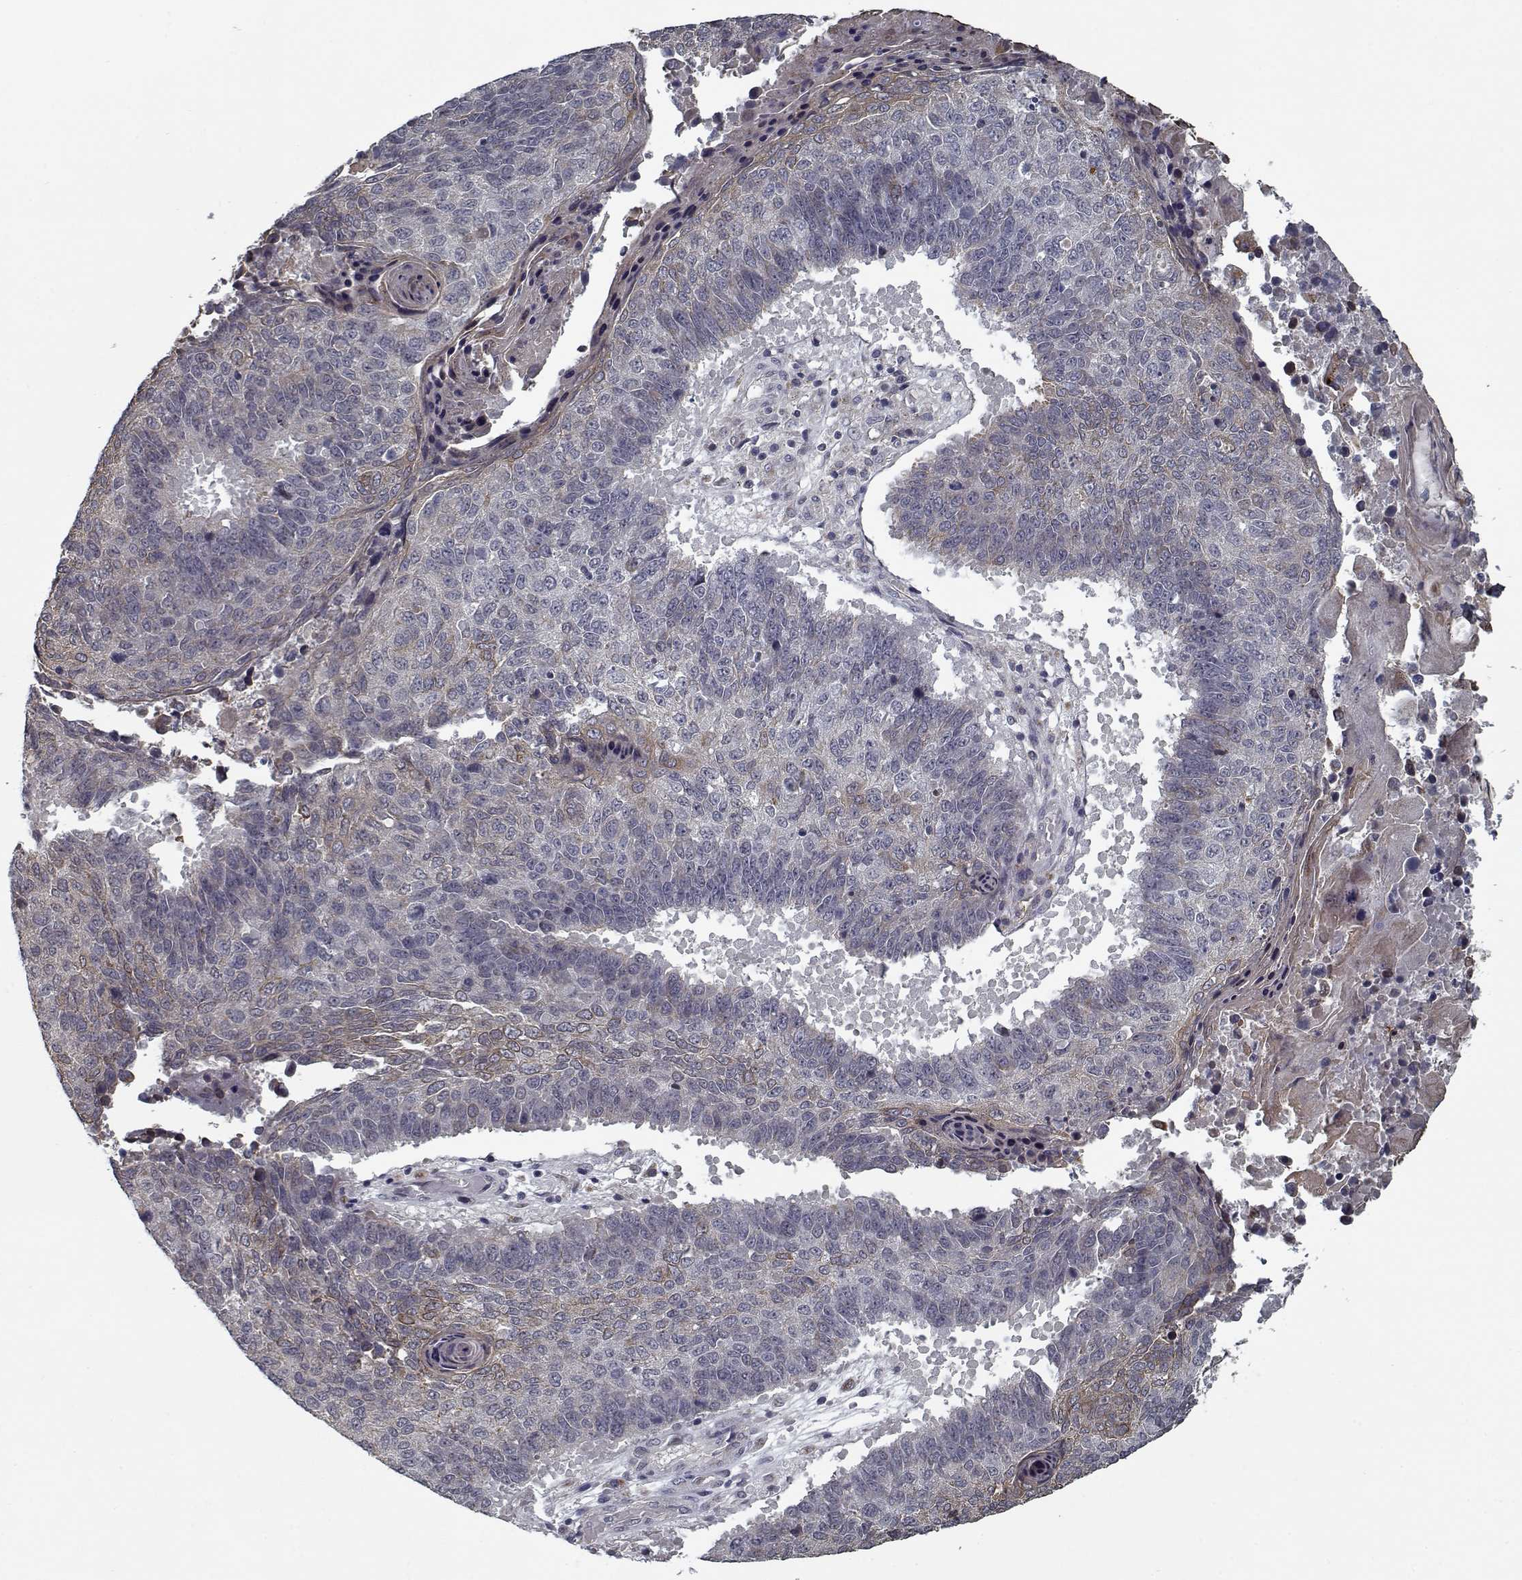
{"staining": {"intensity": "moderate", "quantity": "<25%", "location": "cytoplasmic/membranous"}, "tissue": "lung cancer", "cell_type": "Tumor cells", "image_type": "cancer", "snomed": [{"axis": "morphology", "description": "Squamous cell carcinoma, NOS"}, {"axis": "topography", "description": "Lung"}], "caption": "IHC micrograph of squamous cell carcinoma (lung) stained for a protein (brown), which exhibits low levels of moderate cytoplasmic/membranous staining in about <25% of tumor cells.", "gene": "NLK", "patient": {"sex": "male", "age": 73}}